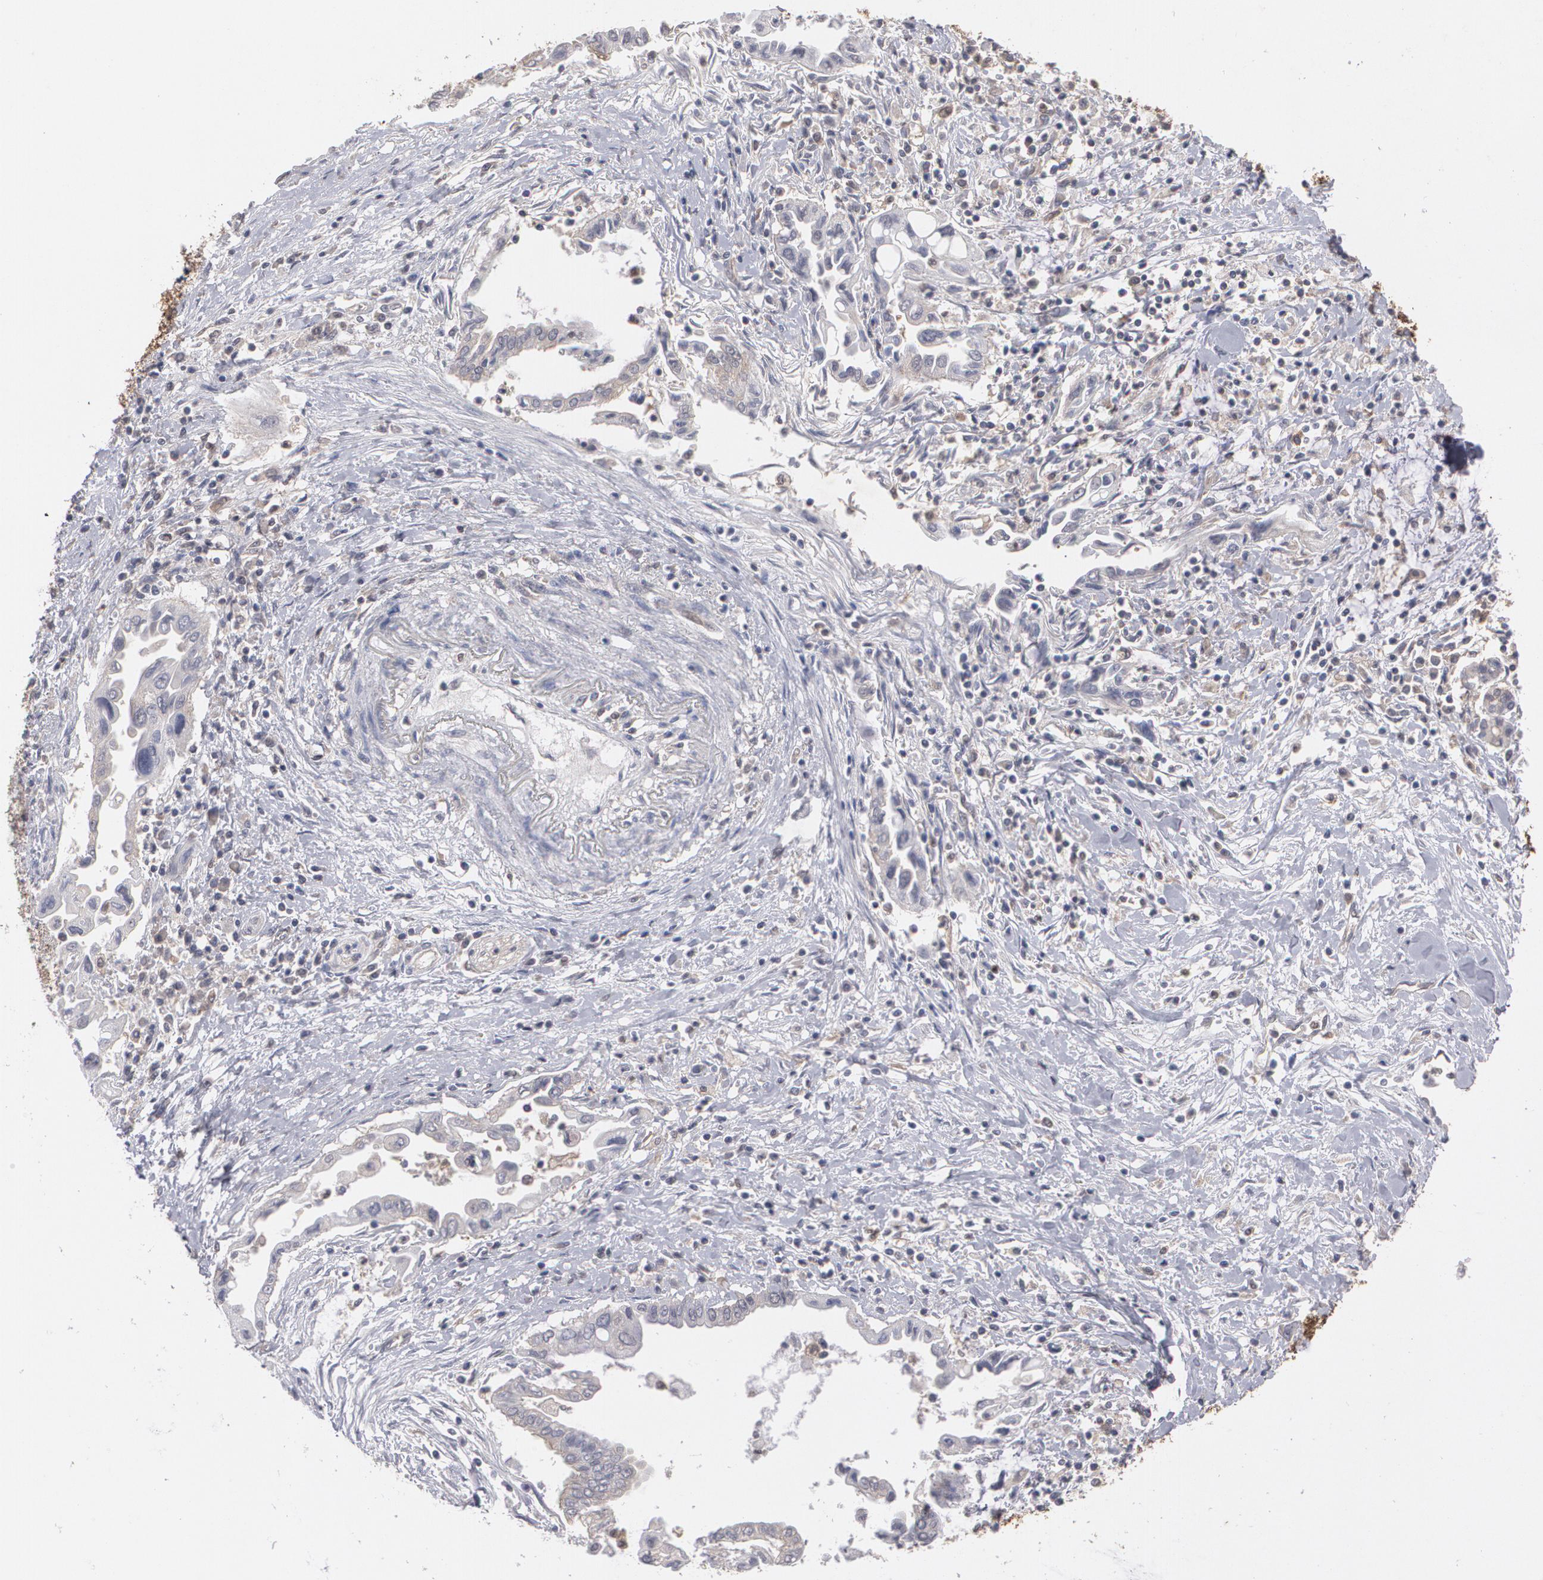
{"staining": {"intensity": "negative", "quantity": "none", "location": "none"}, "tissue": "pancreatic cancer", "cell_type": "Tumor cells", "image_type": "cancer", "snomed": [{"axis": "morphology", "description": "Adenocarcinoma, NOS"}, {"axis": "topography", "description": "Pancreas"}], "caption": "DAB (3,3'-diaminobenzidine) immunohistochemical staining of human adenocarcinoma (pancreatic) exhibits no significant positivity in tumor cells.", "gene": "HTT", "patient": {"sex": "female", "age": 57}}